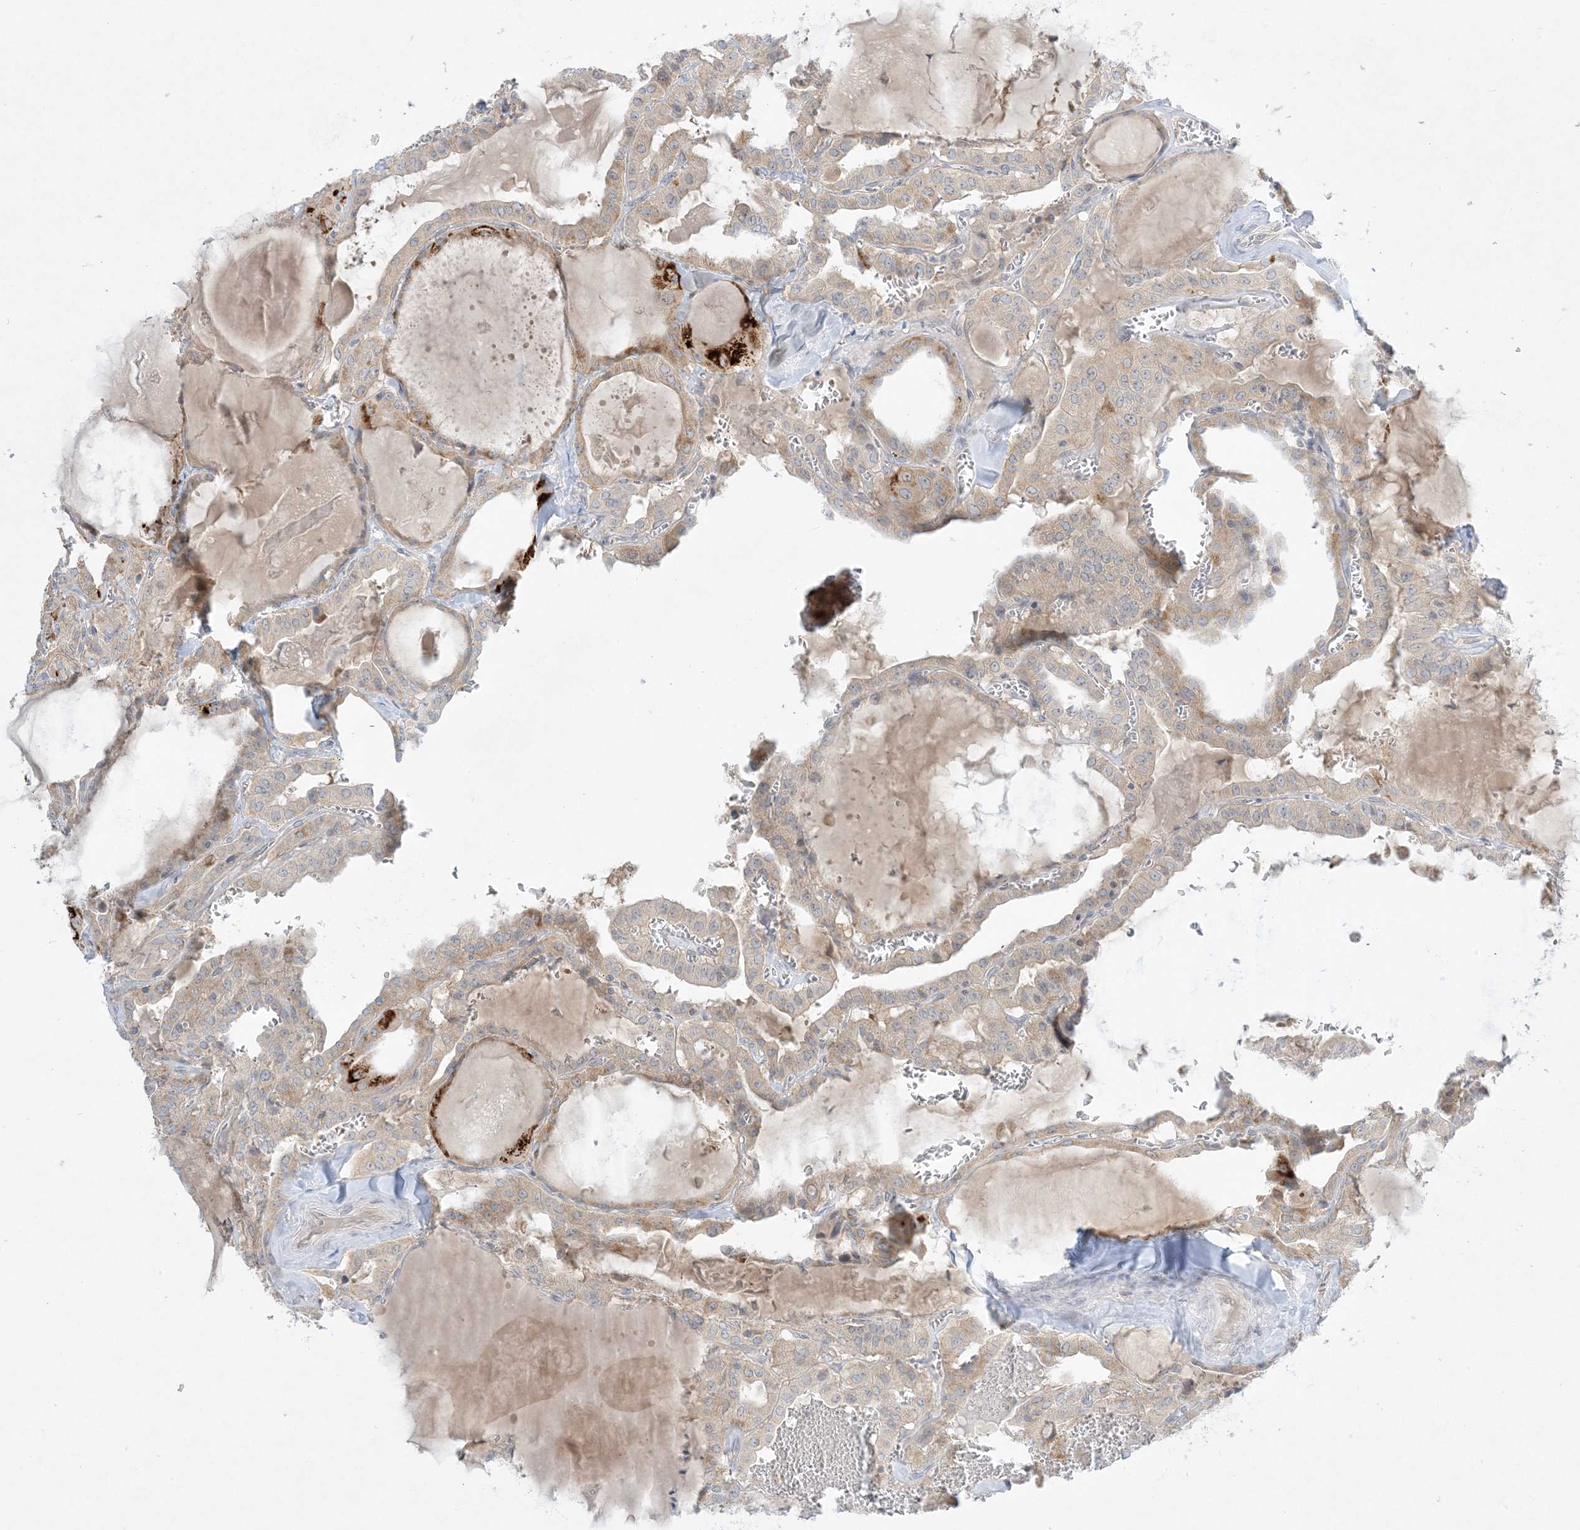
{"staining": {"intensity": "weak", "quantity": "25%-75%", "location": "cytoplasmic/membranous"}, "tissue": "thyroid cancer", "cell_type": "Tumor cells", "image_type": "cancer", "snomed": [{"axis": "morphology", "description": "Papillary adenocarcinoma, NOS"}, {"axis": "topography", "description": "Thyroid gland"}], "caption": "Immunohistochemical staining of thyroid cancer reveals weak cytoplasmic/membranous protein staining in about 25%-75% of tumor cells. Nuclei are stained in blue.", "gene": "RPP40", "patient": {"sex": "male", "age": 52}}